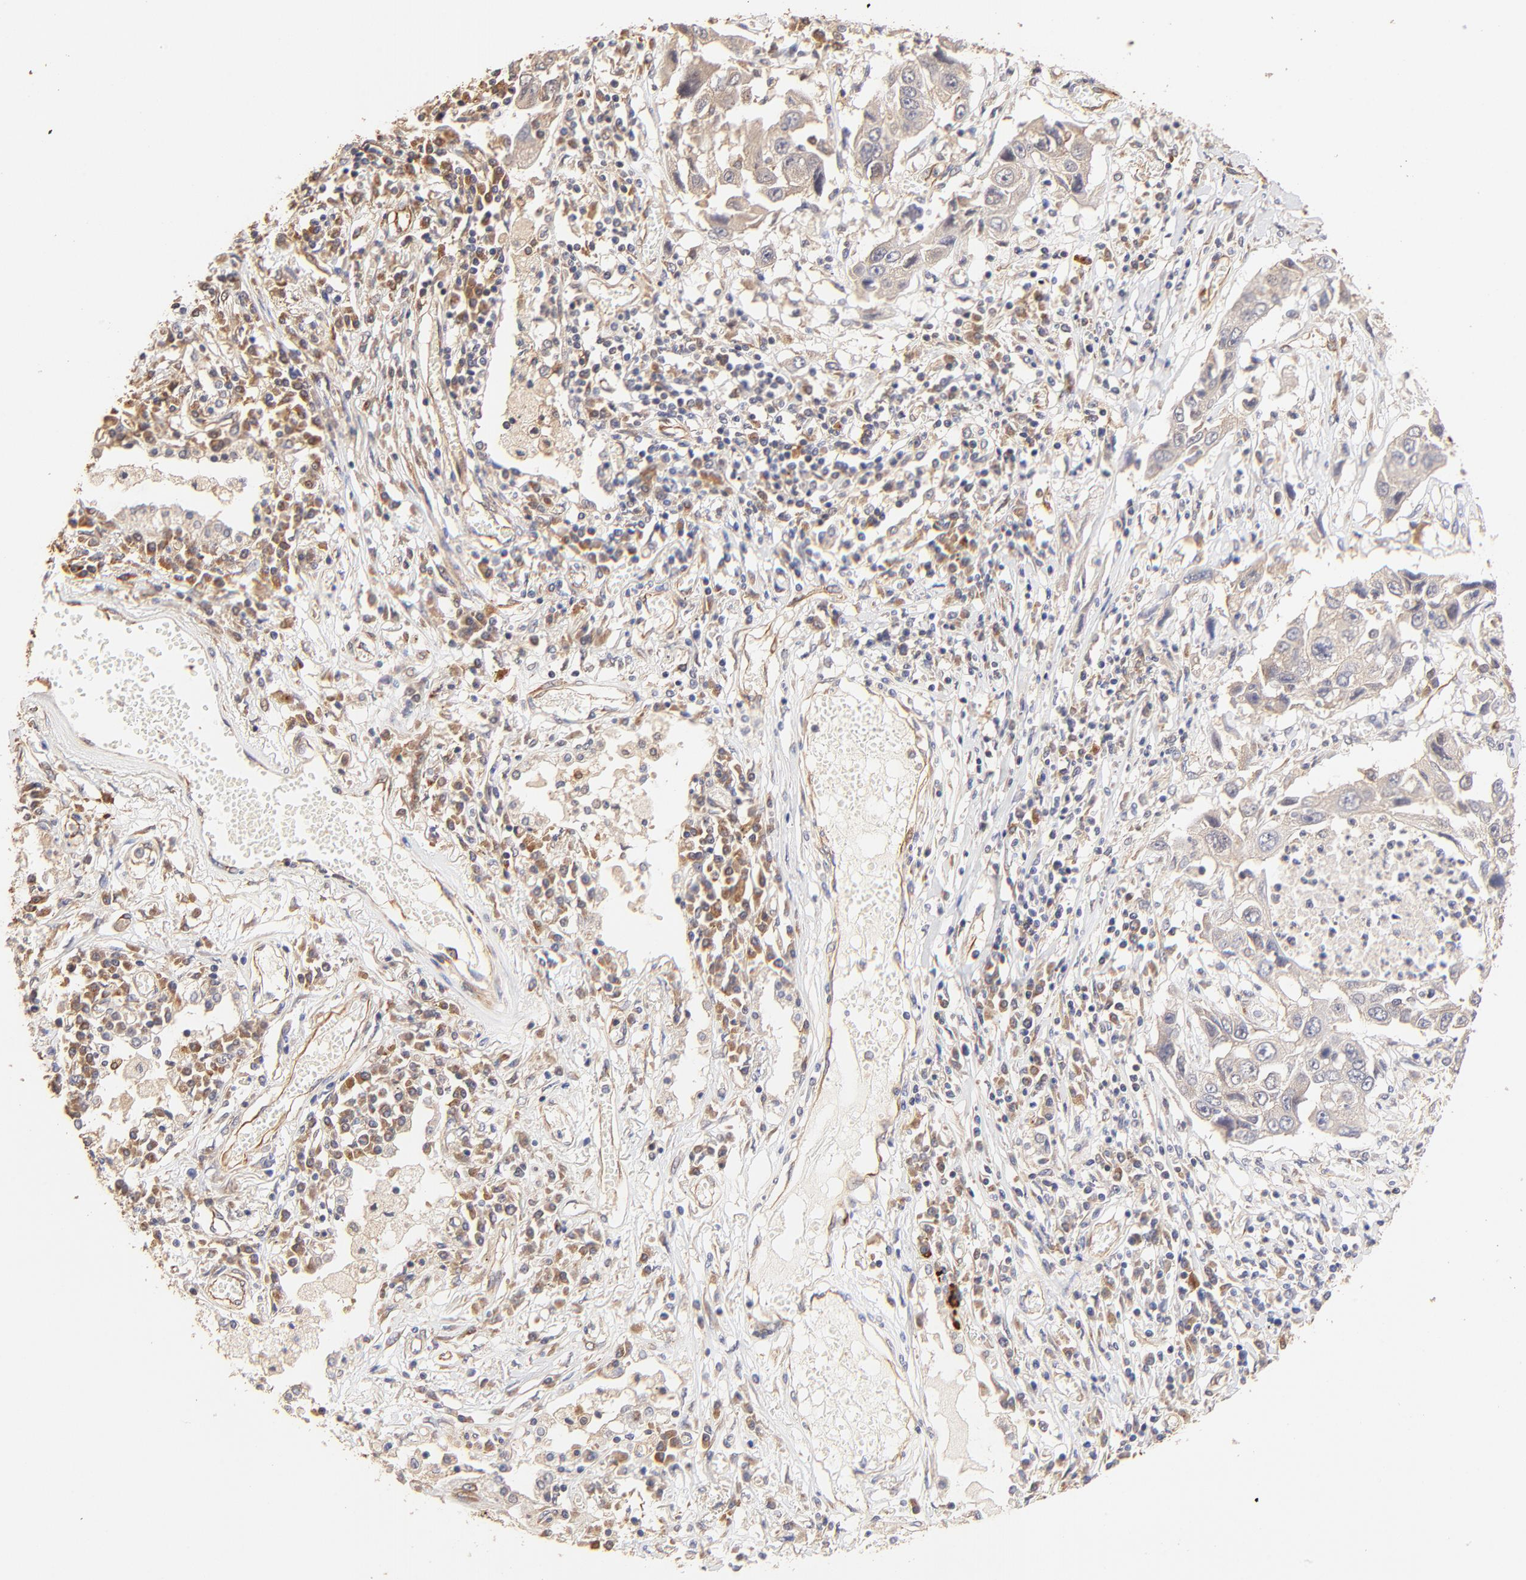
{"staining": {"intensity": "weak", "quantity": ">75%", "location": "cytoplasmic/membranous"}, "tissue": "lung cancer", "cell_type": "Tumor cells", "image_type": "cancer", "snomed": [{"axis": "morphology", "description": "Squamous cell carcinoma, NOS"}, {"axis": "topography", "description": "Lung"}], "caption": "This histopathology image displays immunohistochemistry staining of squamous cell carcinoma (lung), with low weak cytoplasmic/membranous positivity in approximately >75% of tumor cells.", "gene": "TNFAIP3", "patient": {"sex": "male", "age": 71}}